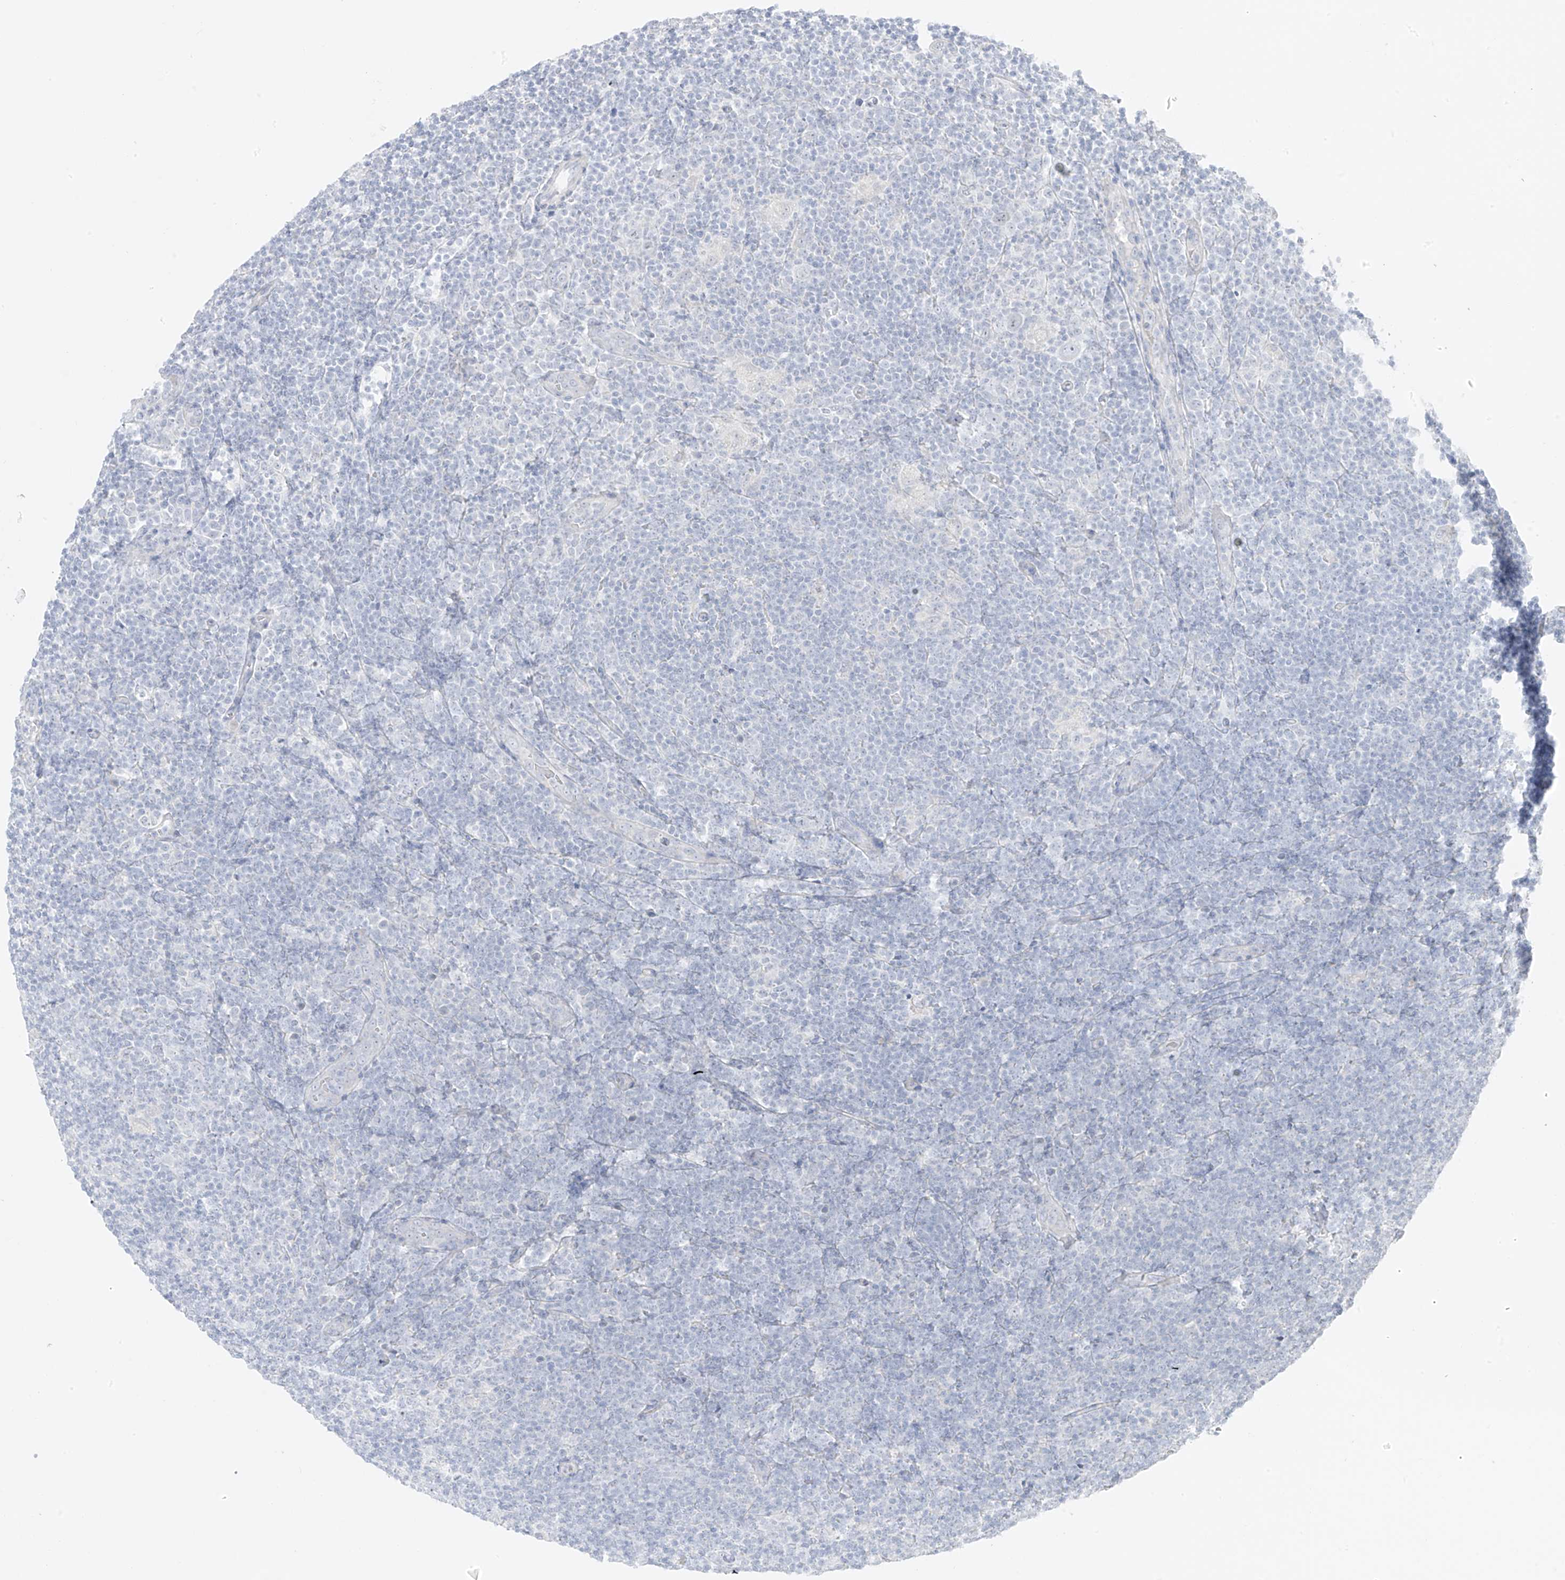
{"staining": {"intensity": "negative", "quantity": "none", "location": "none"}, "tissue": "lymphoma", "cell_type": "Tumor cells", "image_type": "cancer", "snomed": [{"axis": "morphology", "description": "Hodgkin's disease, NOS"}, {"axis": "topography", "description": "Lymph node"}], "caption": "This is an immunohistochemistry (IHC) photomicrograph of human lymphoma. There is no expression in tumor cells.", "gene": "DCDC2", "patient": {"sex": "female", "age": 57}}